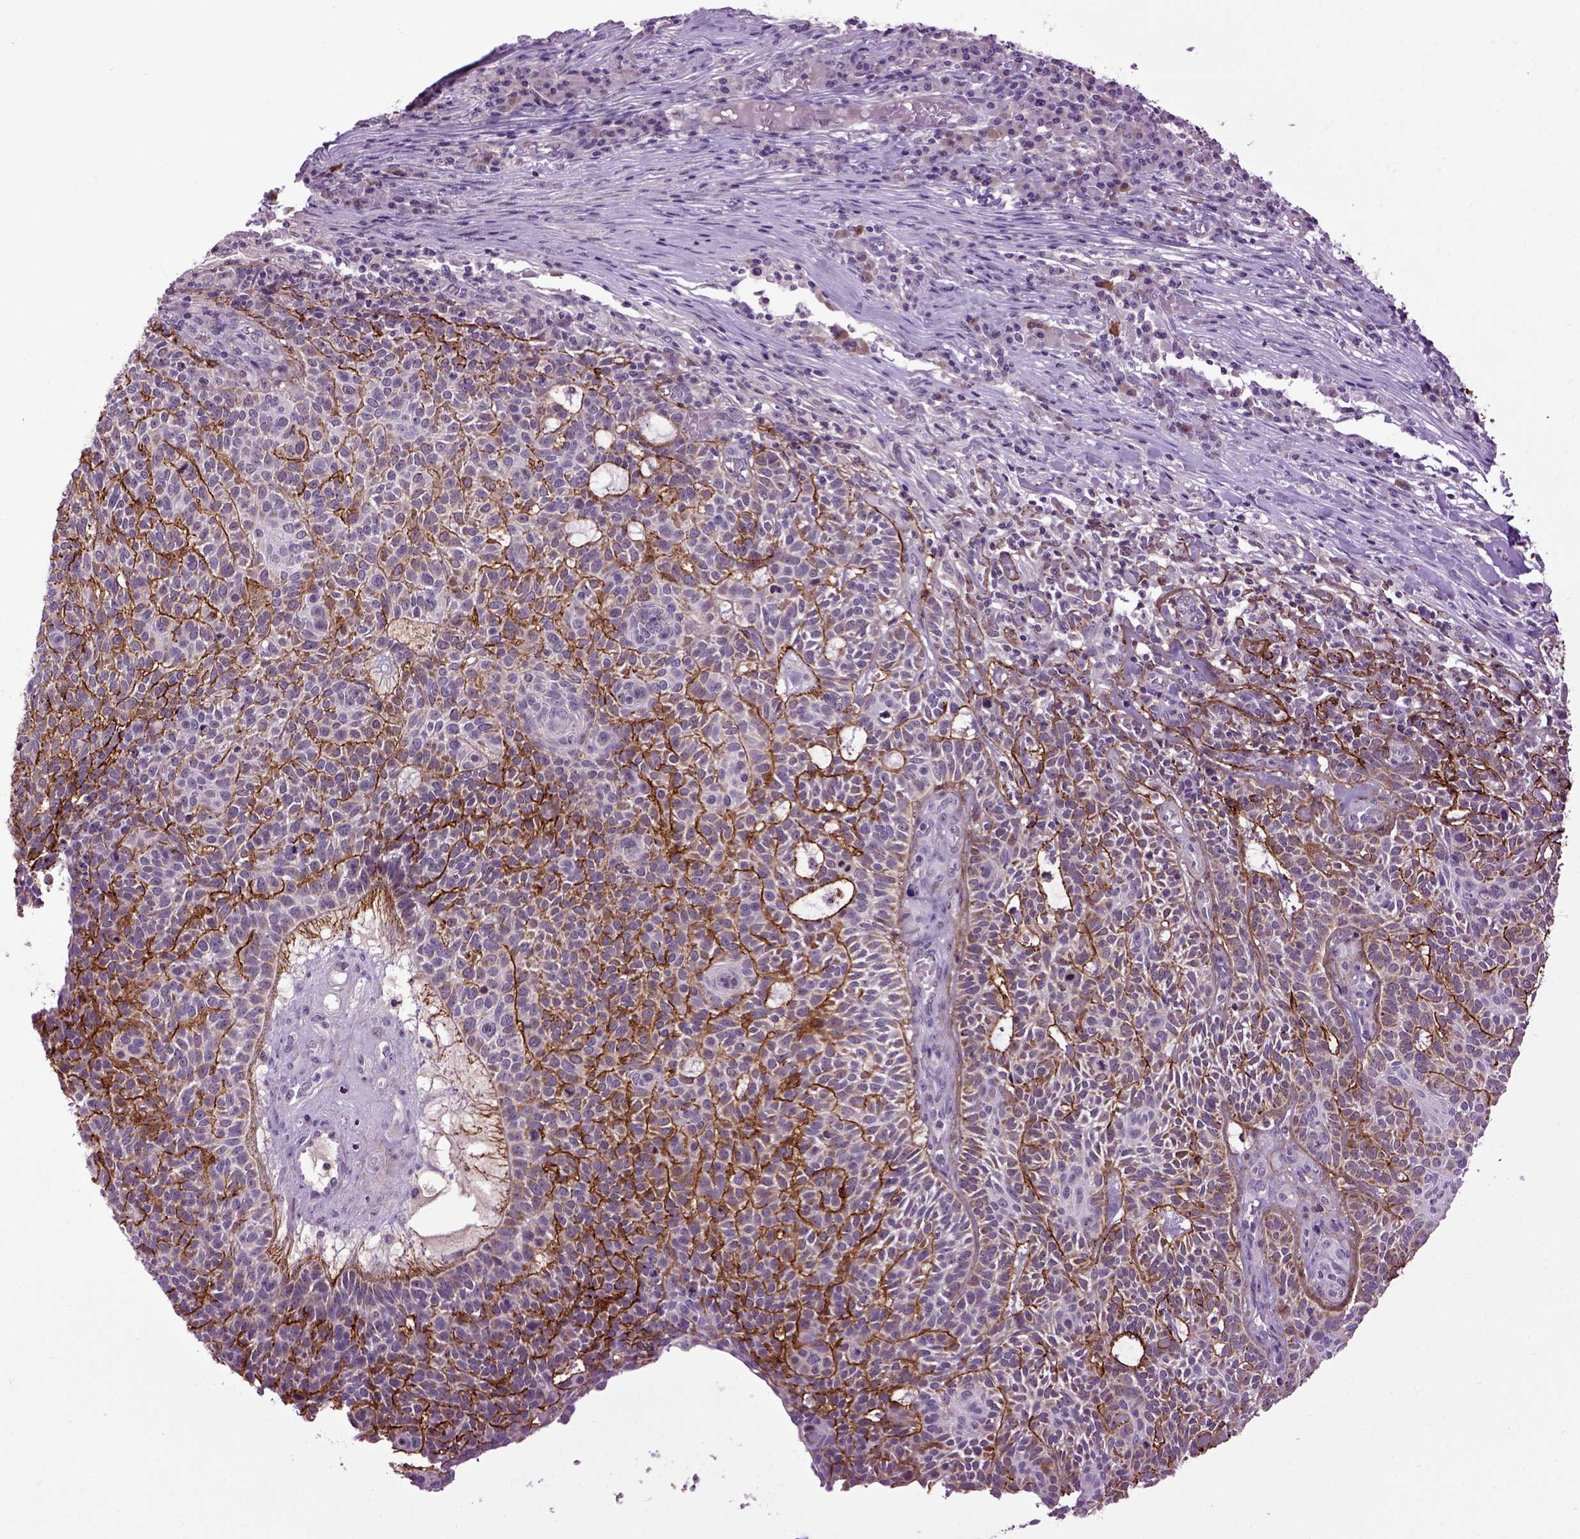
{"staining": {"intensity": "negative", "quantity": "none", "location": "none"}, "tissue": "skin cancer", "cell_type": "Tumor cells", "image_type": "cancer", "snomed": [{"axis": "morphology", "description": "Squamous cell carcinoma, NOS"}, {"axis": "topography", "description": "Skin"}], "caption": "Immunohistochemical staining of human skin cancer displays no significant positivity in tumor cells.", "gene": "EMILIN3", "patient": {"sex": "female", "age": 90}}